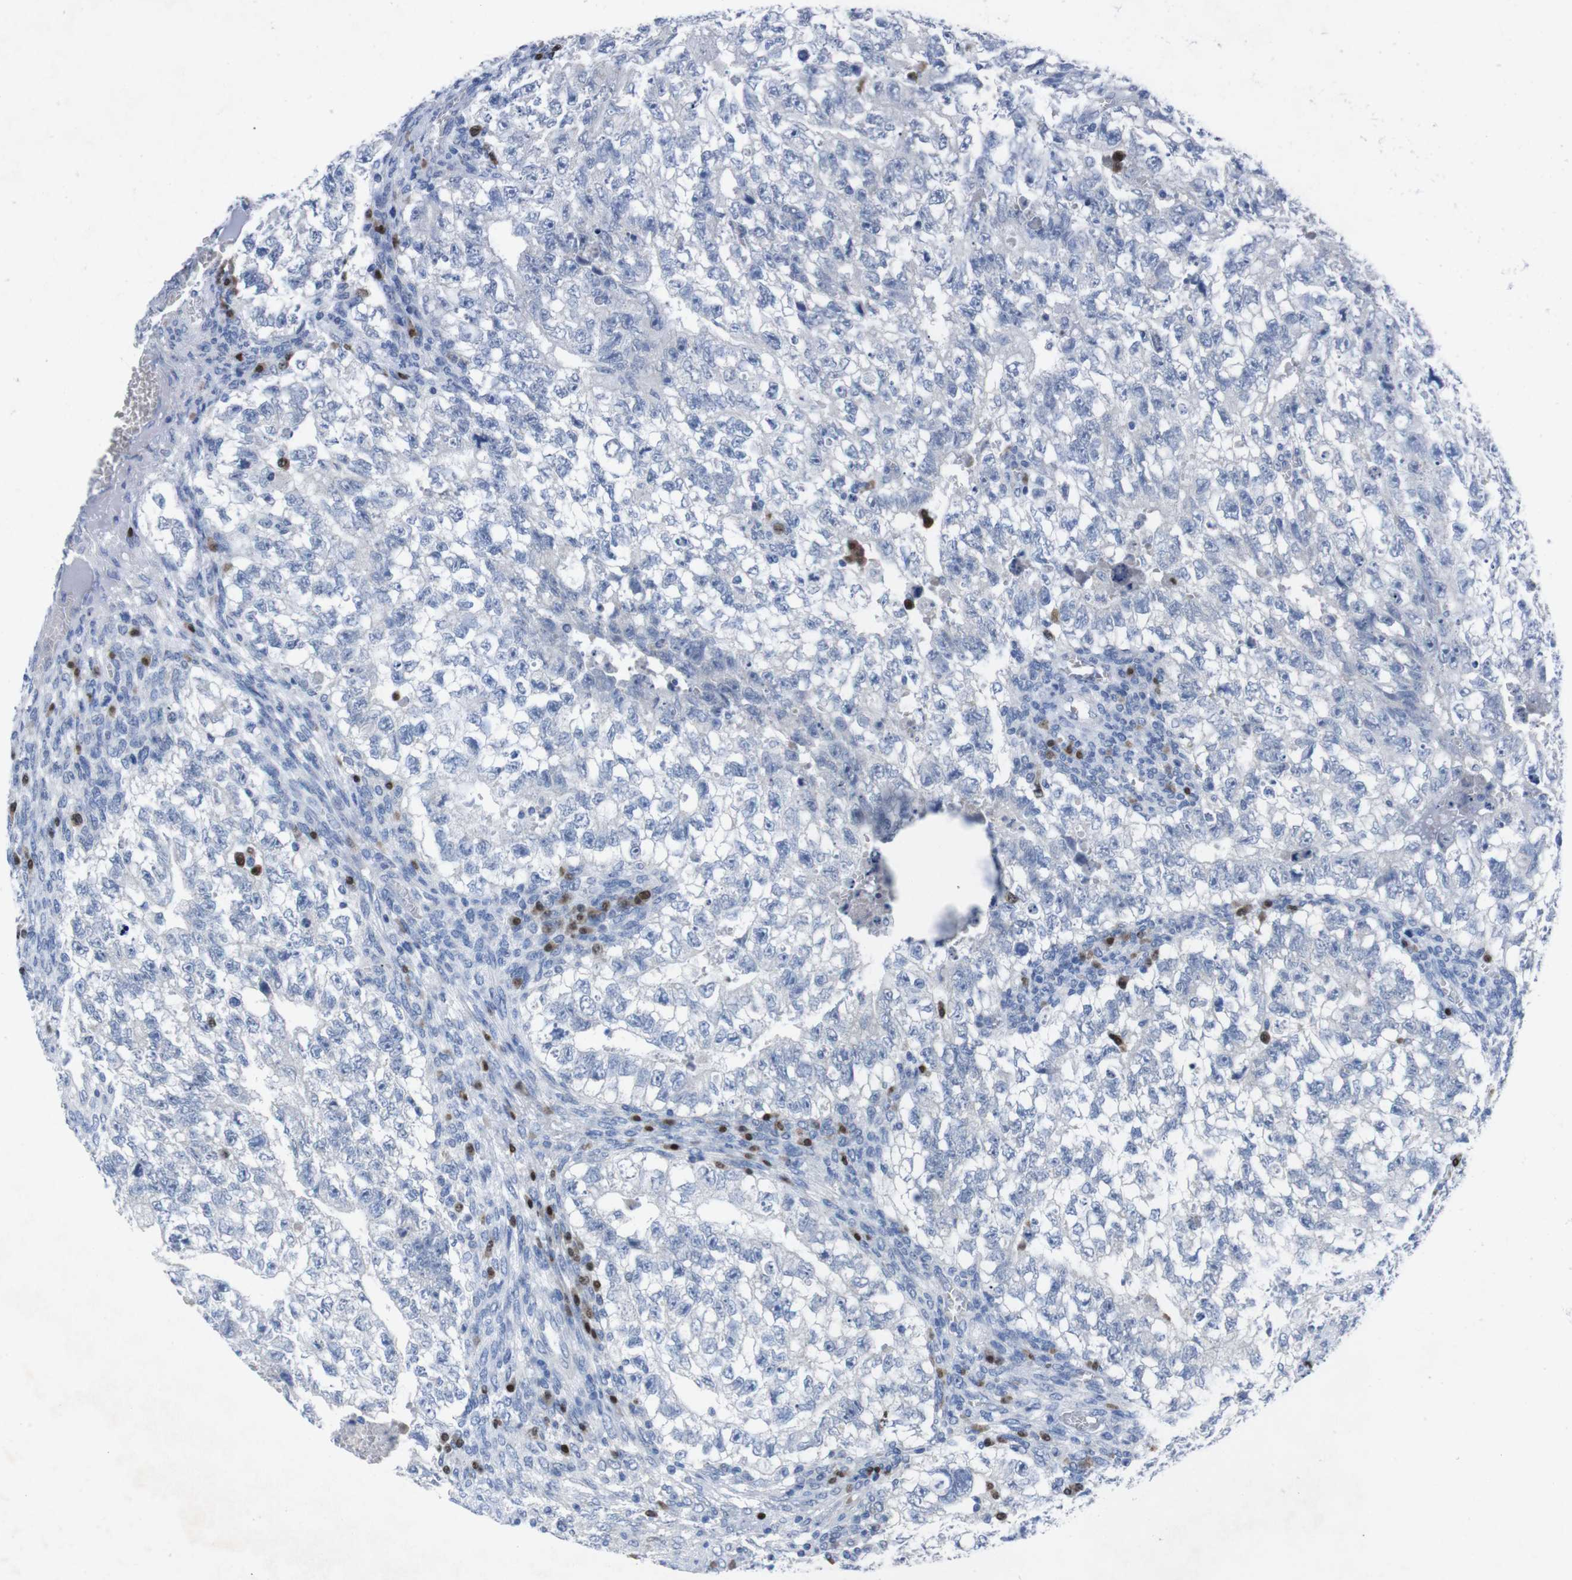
{"staining": {"intensity": "negative", "quantity": "none", "location": "none"}, "tissue": "testis cancer", "cell_type": "Tumor cells", "image_type": "cancer", "snomed": [{"axis": "morphology", "description": "Seminoma, NOS"}, {"axis": "morphology", "description": "Carcinoma, Embryonal, NOS"}, {"axis": "topography", "description": "Testis"}], "caption": "Tumor cells are negative for protein expression in human testis cancer.", "gene": "IRF4", "patient": {"sex": "male", "age": 38}}